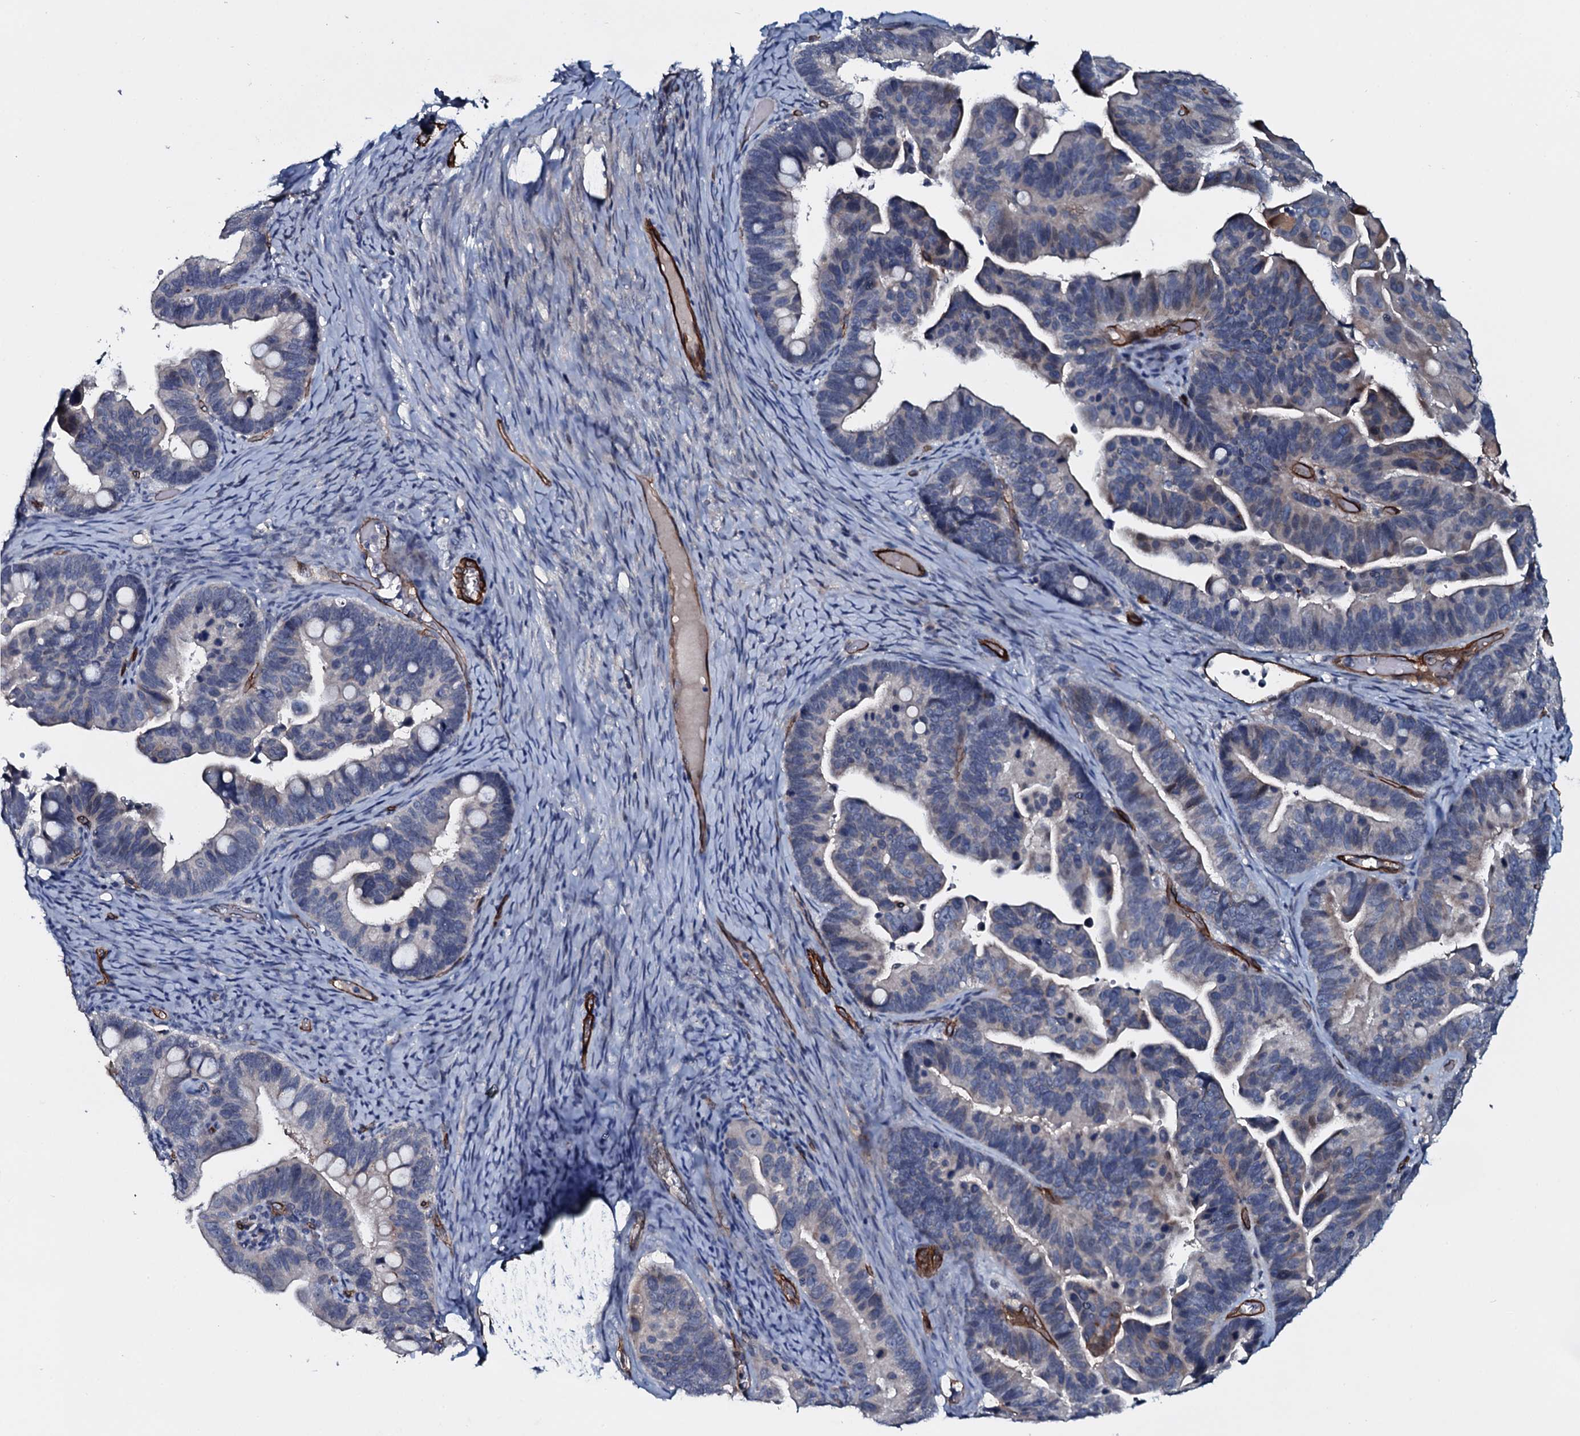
{"staining": {"intensity": "weak", "quantity": "<25%", "location": "cytoplasmic/membranous"}, "tissue": "ovarian cancer", "cell_type": "Tumor cells", "image_type": "cancer", "snomed": [{"axis": "morphology", "description": "Cystadenocarcinoma, serous, NOS"}, {"axis": "topography", "description": "Ovary"}], "caption": "IHC of serous cystadenocarcinoma (ovarian) shows no expression in tumor cells.", "gene": "CLEC14A", "patient": {"sex": "female", "age": 56}}